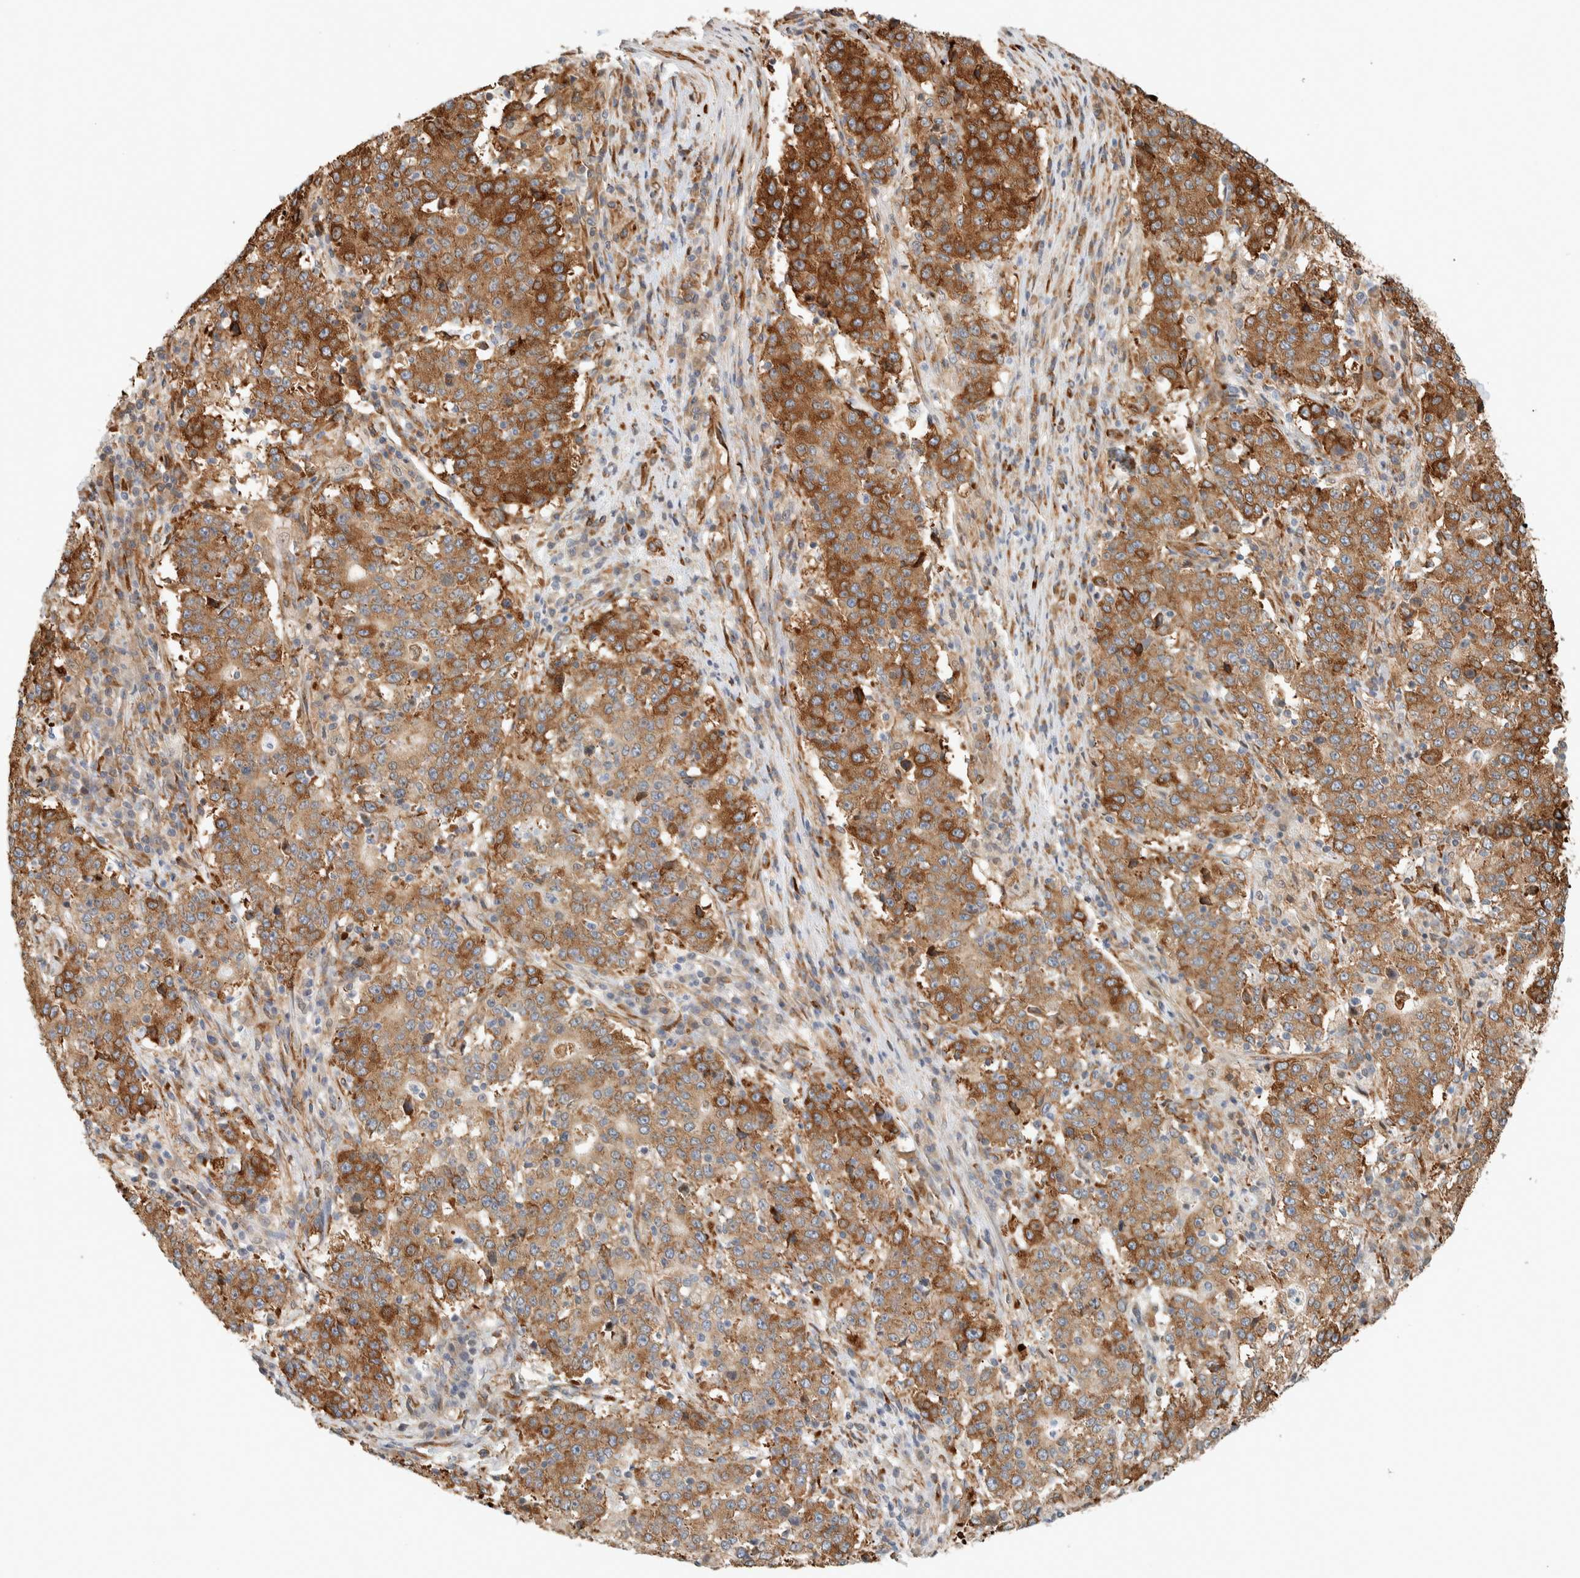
{"staining": {"intensity": "moderate", "quantity": ">75%", "location": "cytoplasmic/membranous"}, "tissue": "stomach cancer", "cell_type": "Tumor cells", "image_type": "cancer", "snomed": [{"axis": "morphology", "description": "Adenocarcinoma, NOS"}, {"axis": "topography", "description": "Stomach"}], "caption": "Stomach cancer was stained to show a protein in brown. There is medium levels of moderate cytoplasmic/membranous expression in about >75% of tumor cells.", "gene": "LLGL2", "patient": {"sex": "male", "age": 59}}